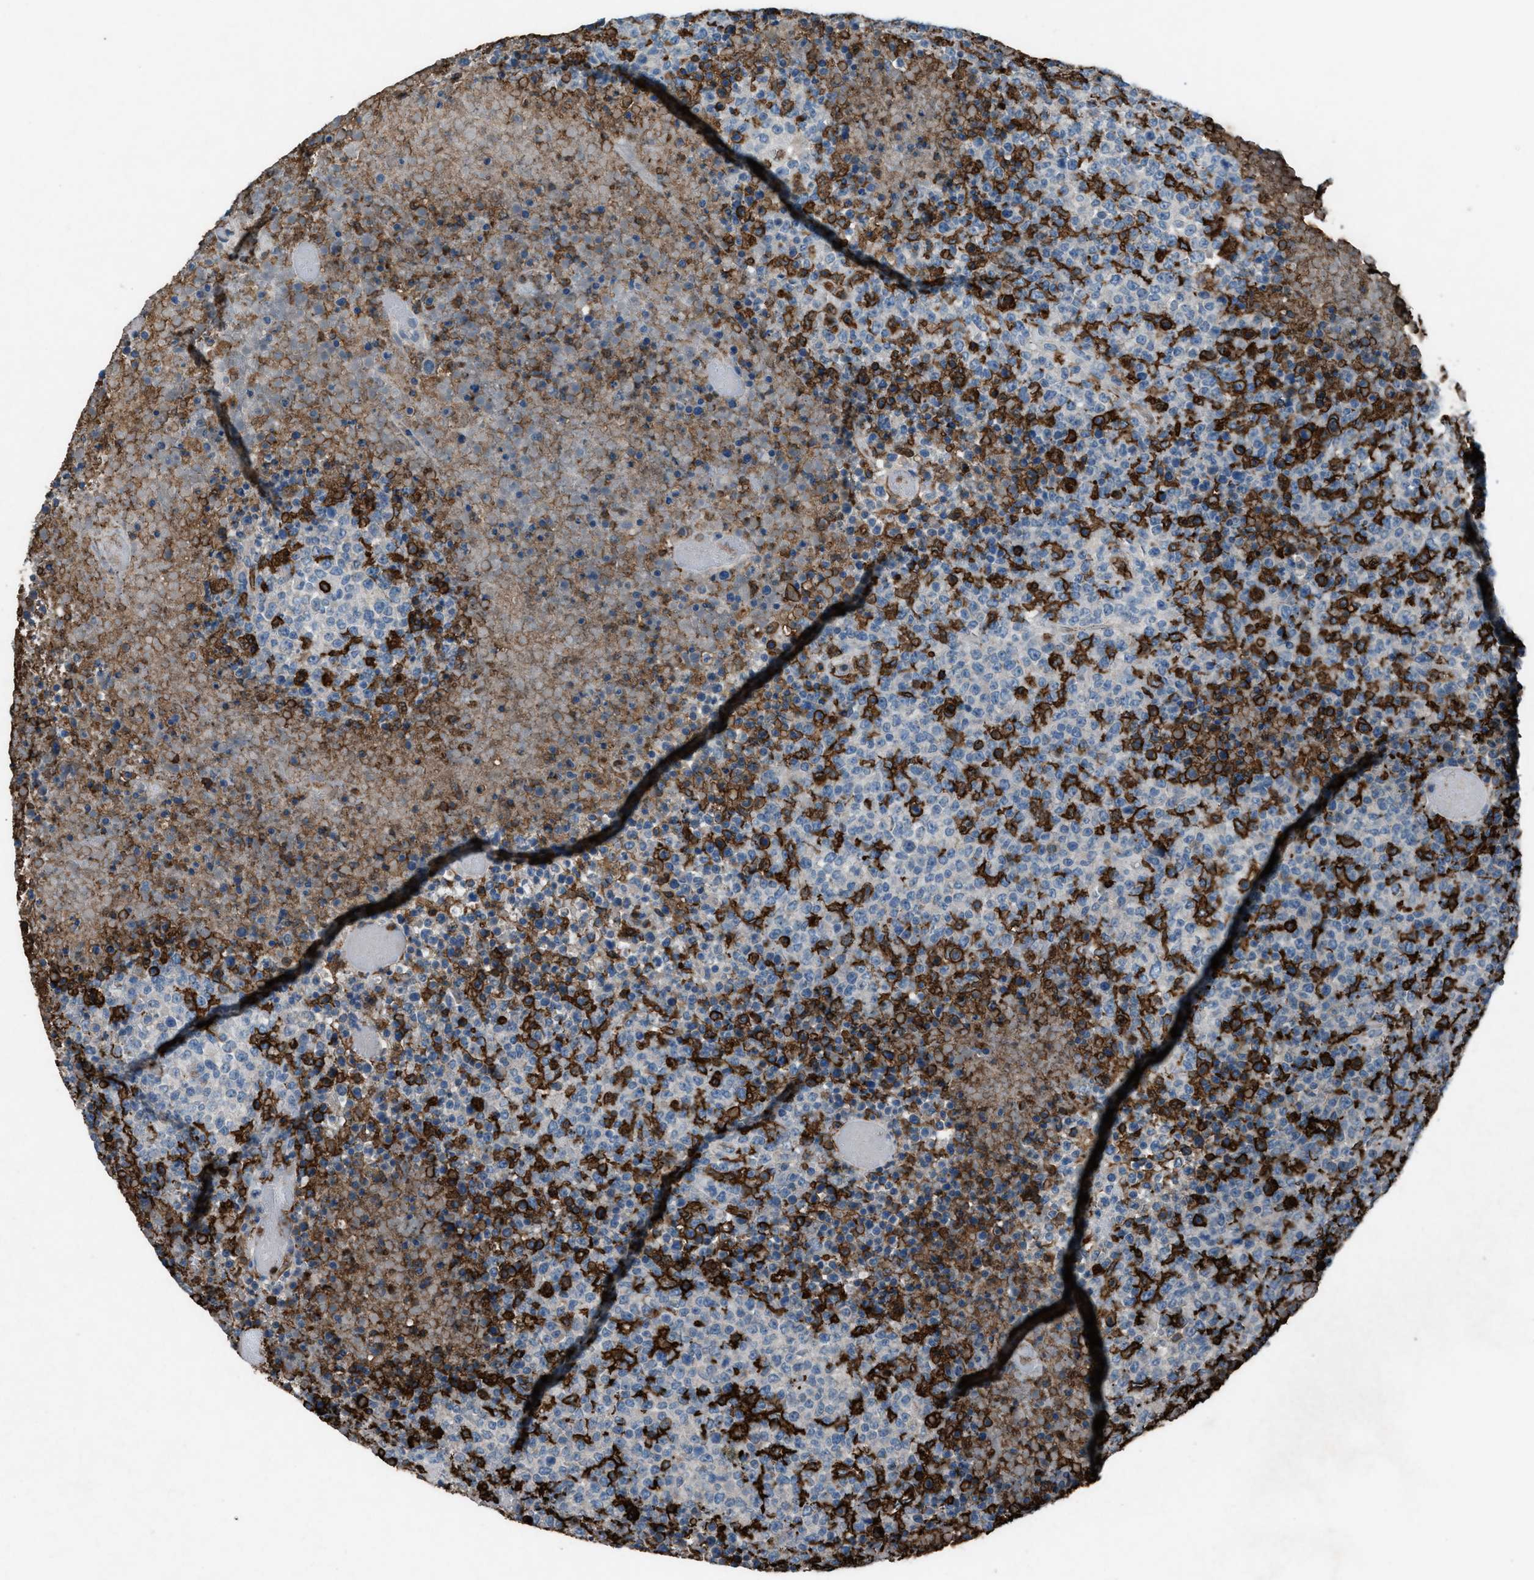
{"staining": {"intensity": "negative", "quantity": "none", "location": "none"}, "tissue": "lymphoma", "cell_type": "Tumor cells", "image_type": "cancer", "snomed": [{"axis": "morphology", "description": "Malignant lymphoma, non-Hodgkin's type, High grade"}, {"axis": "topography", "description": "Lymph node"}], "caption": "A histopathology image of human high-grade malignant lymphoma, non-Hodgkin's type is negative for staining in tumor cells.", "gene": "FCER1G", "patient": {"sex": "male", "age": 13}}